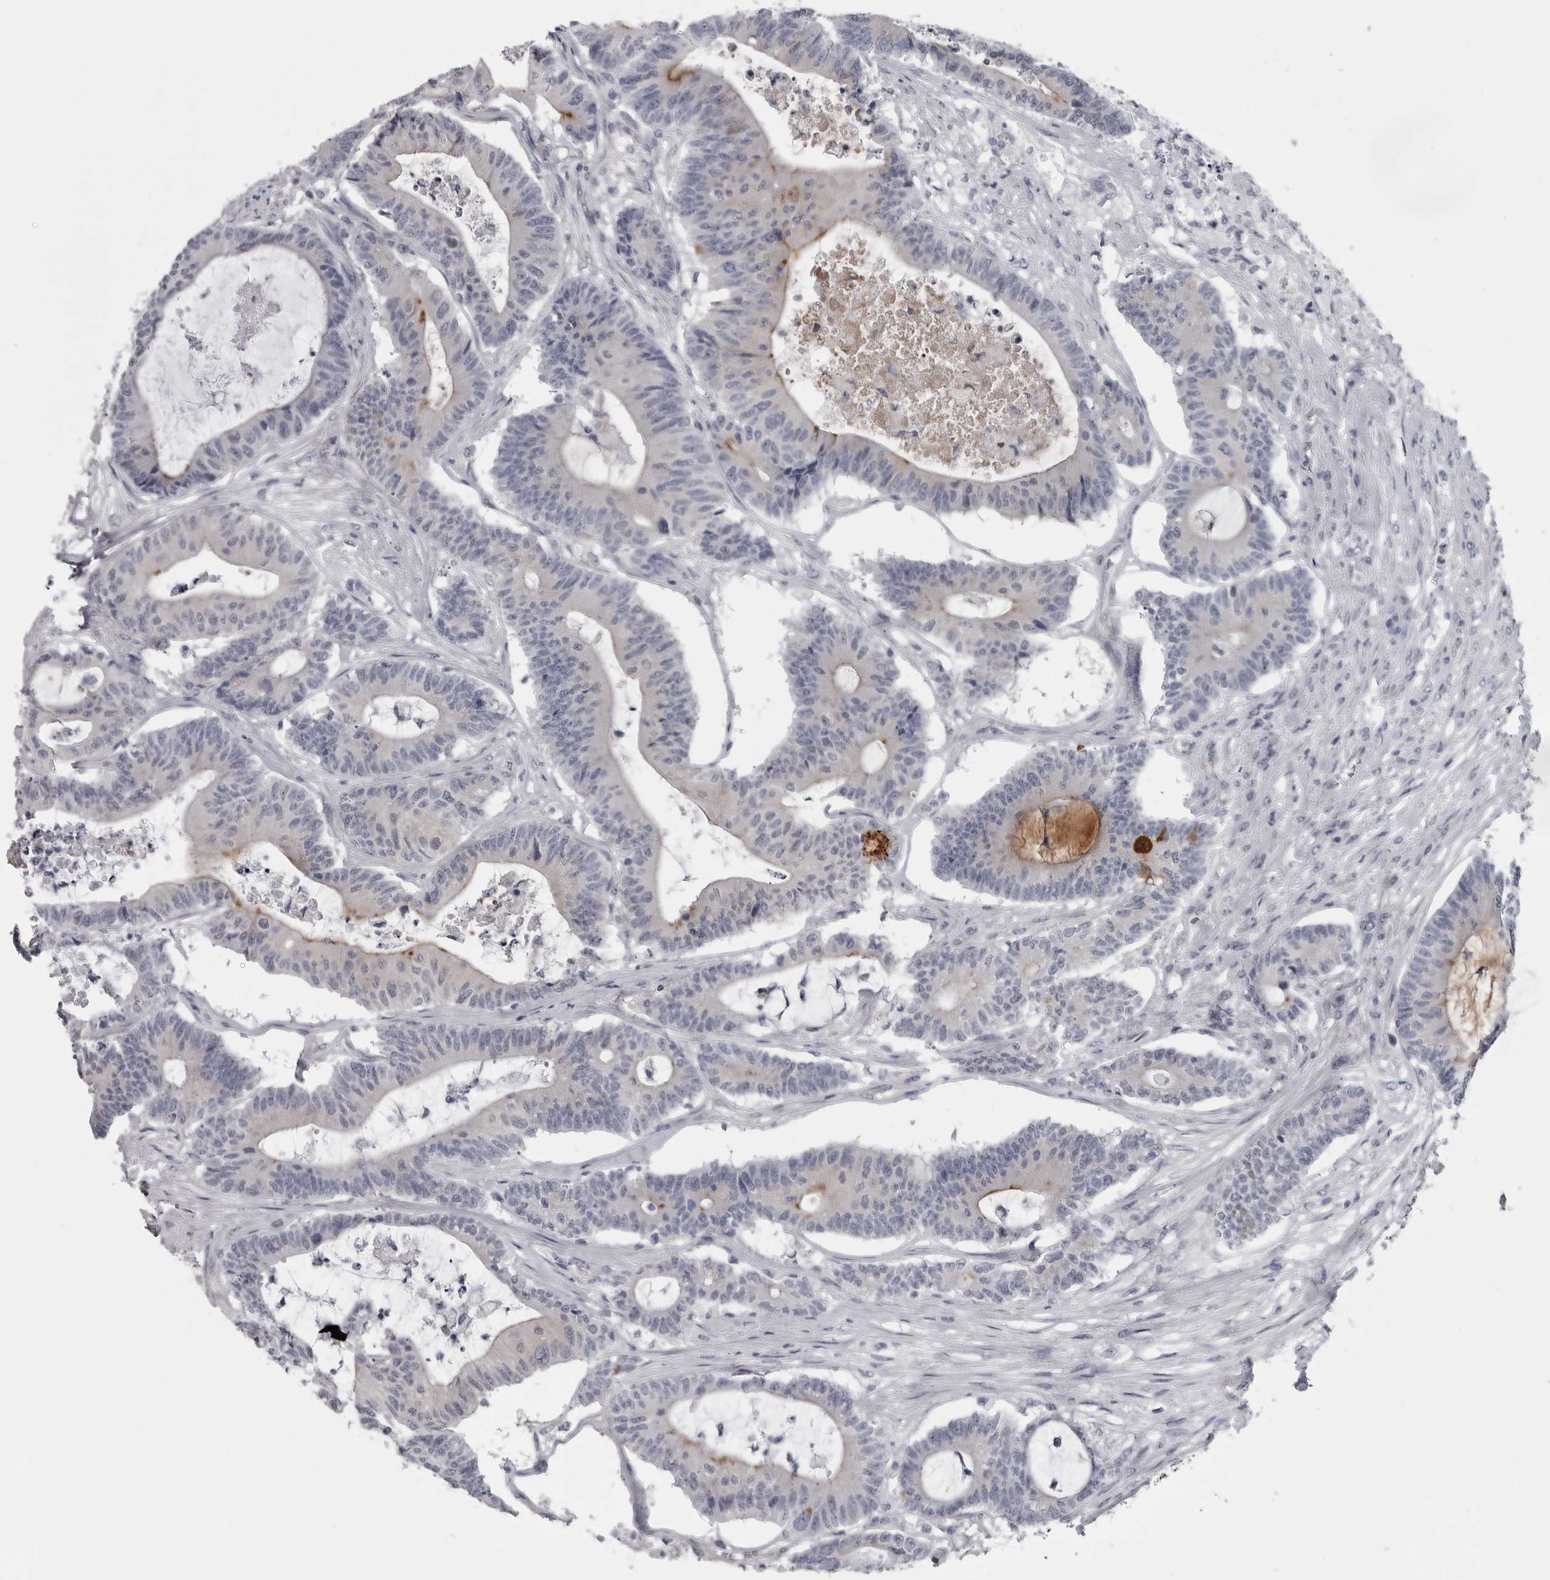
{"staining": {"intensity": "weak", "quantity": "<25%", "location": "cytoplasmic/membranous"}, "tissue": "colorectal cancer", "cell_type": "Tumor cells", "image_type": "cancer", "snomed": [{"axis": "morphology", "description": "Adenocarcinoma, NOS"}, {"axis": "topography", "description": "Colon"}], "caption": "Protein analysis of adenocarcinoma (colorectal) exhibits no significant expression in tumor cells.", "gene": "MYOC", "patient": {"sex": "female", "age": 84}}